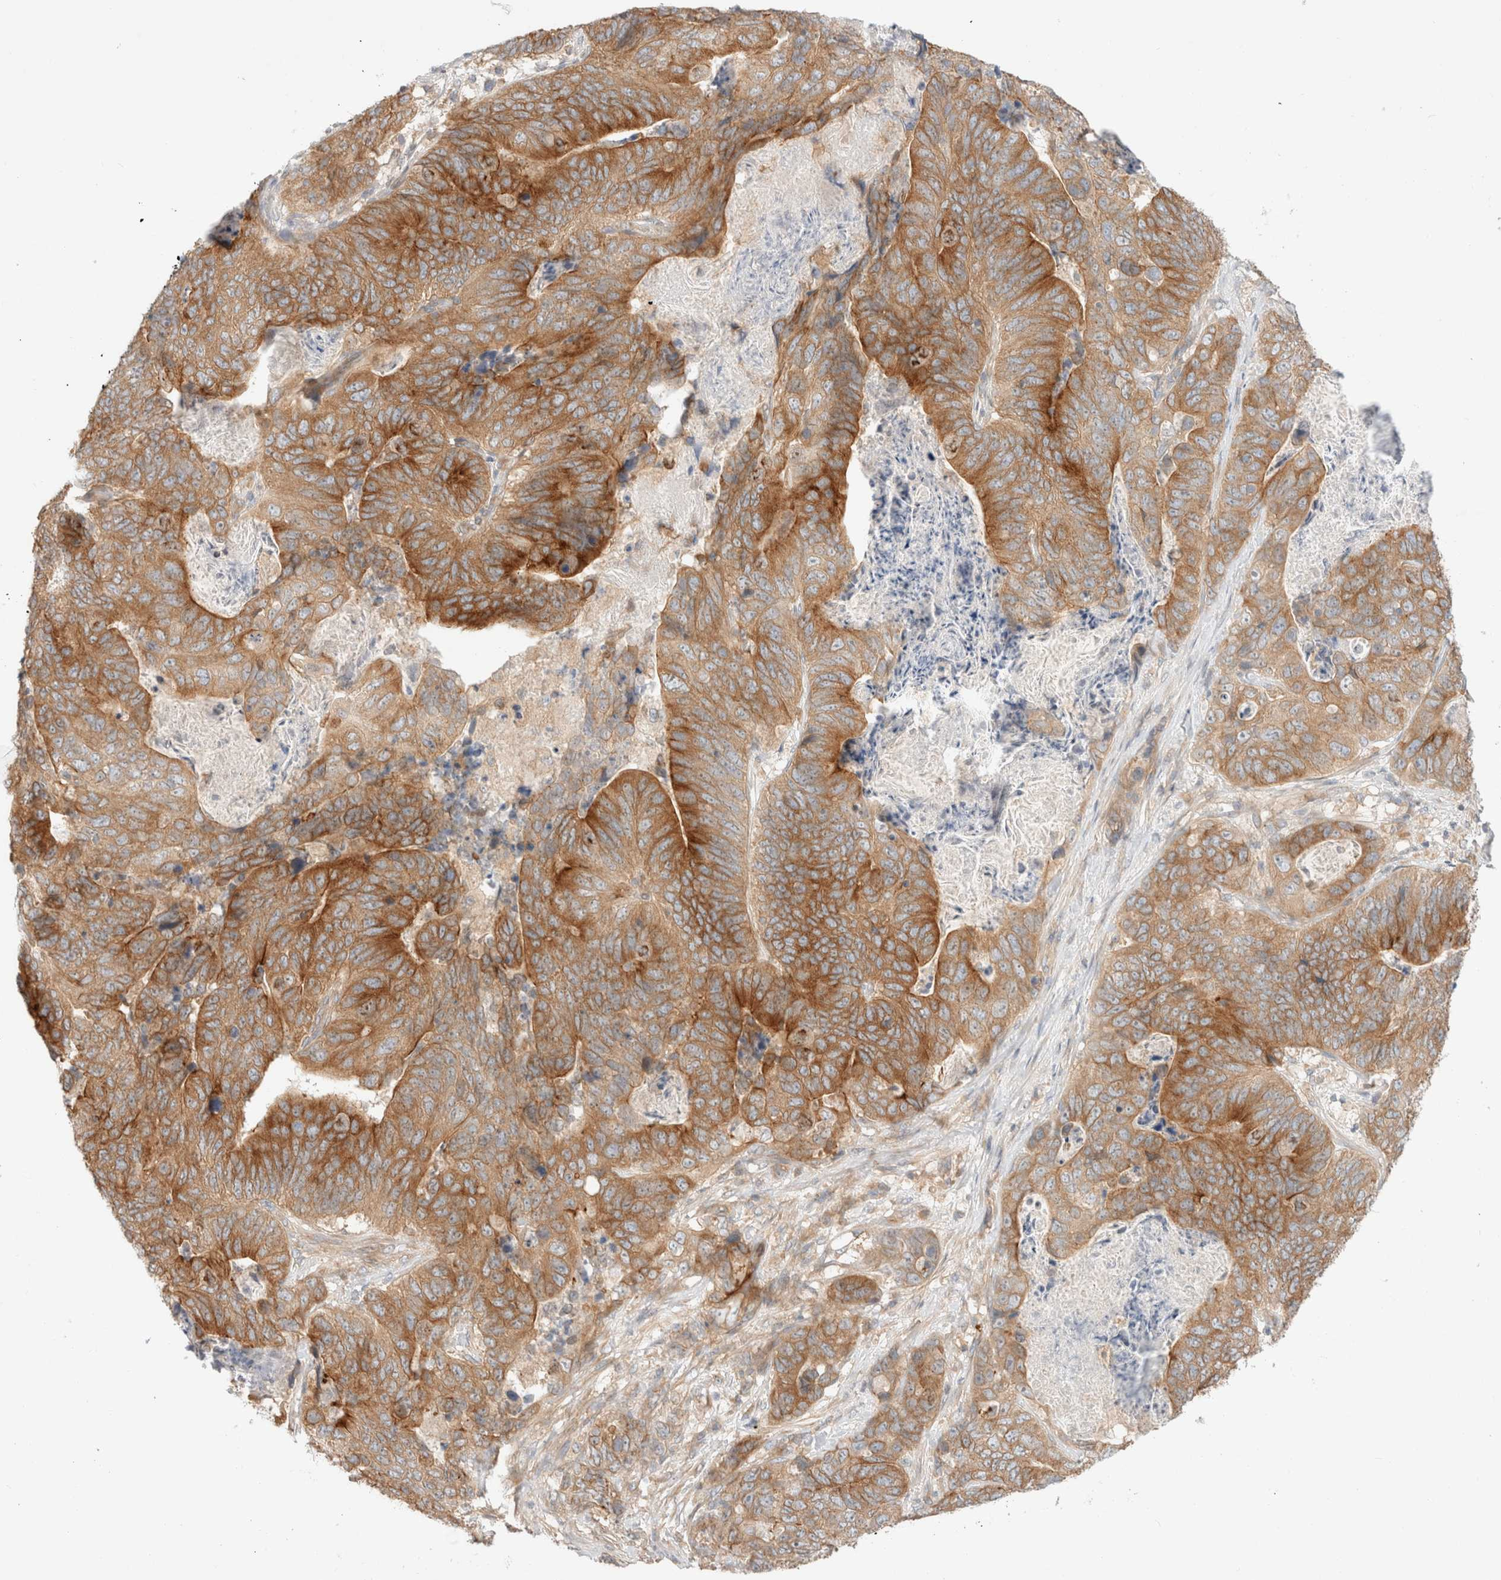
{"staining": {"intensity": "moderate", "quantity": ">75%", "location": "cytoplasmic/membranous"}, "tissue": "stomach cancer", "cell_type": "Tumor cells", "image_type": "cancer", "snomed": [{"axis": "morphology", "description": "Normal tissue, NOS"}, {"axis": "morphology", "description": "Adenocarcinoma, NOS"}, {"axis": "topography", "description": "Stomach"}], "caption": "A high-resolution histopathology image shows immunohistochemistry (IHC) staining of stomach cancer, which exhibits moderate cytoplasmic/membranous expression in about >75% of tumor cells.", "gene": "MARK3", "patient": {"sex": "female", "age": 89}}